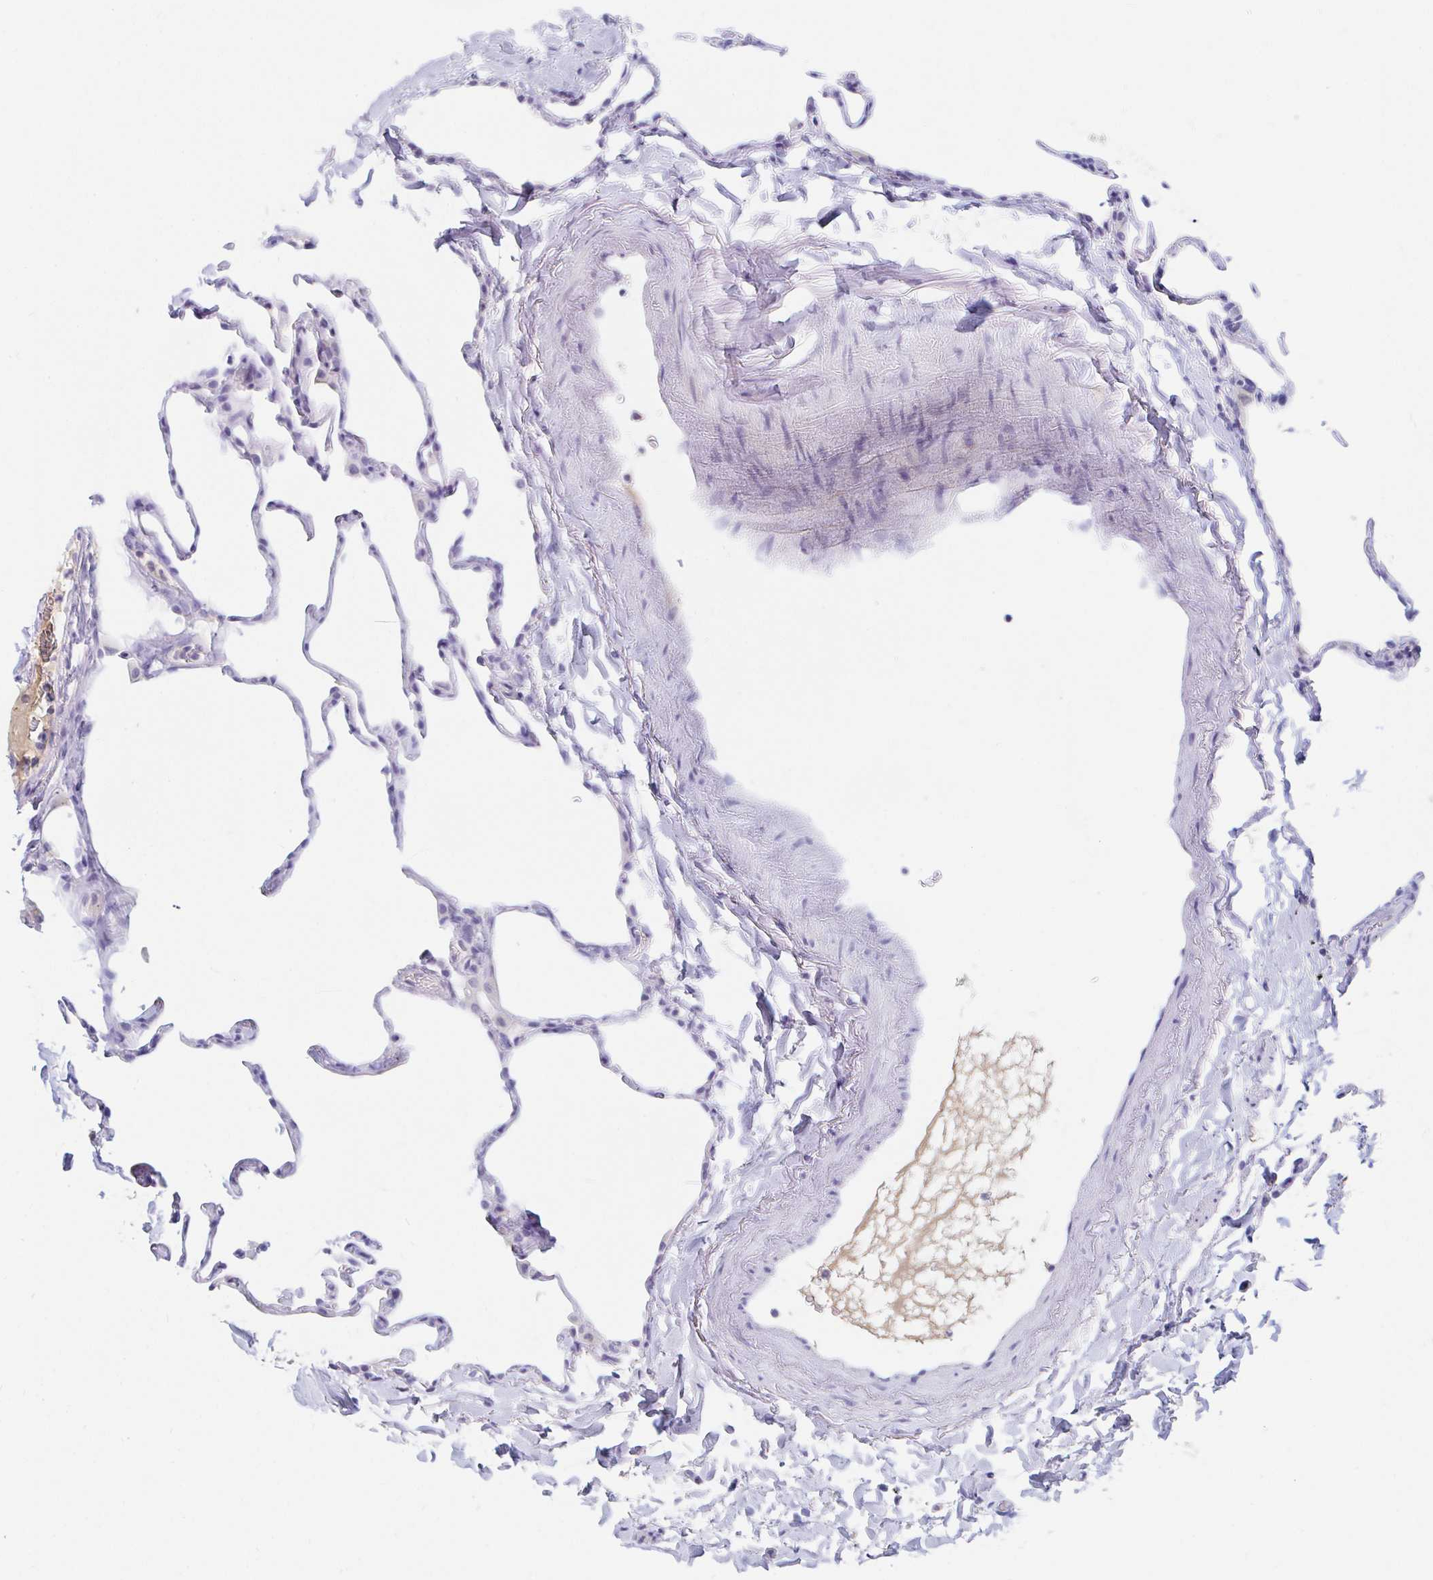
{"staining": {"intensity": "negative", "quantity": "none", "location": "none"}, "tissue": "lung", "cell_type": "Alveolar cells", "image_type": "normal", "snomed": [{"axis": "morphology", "description": "Normal tissue, NOS"}, {"axis": "topography", "description": "Lung"}], "caption": "Unremarkable lung was stained to show a protein in brown. There is no significant staining in alveolar cells.", "gene": "TEX44", "patient": {"sex": "male", "age": 65}}